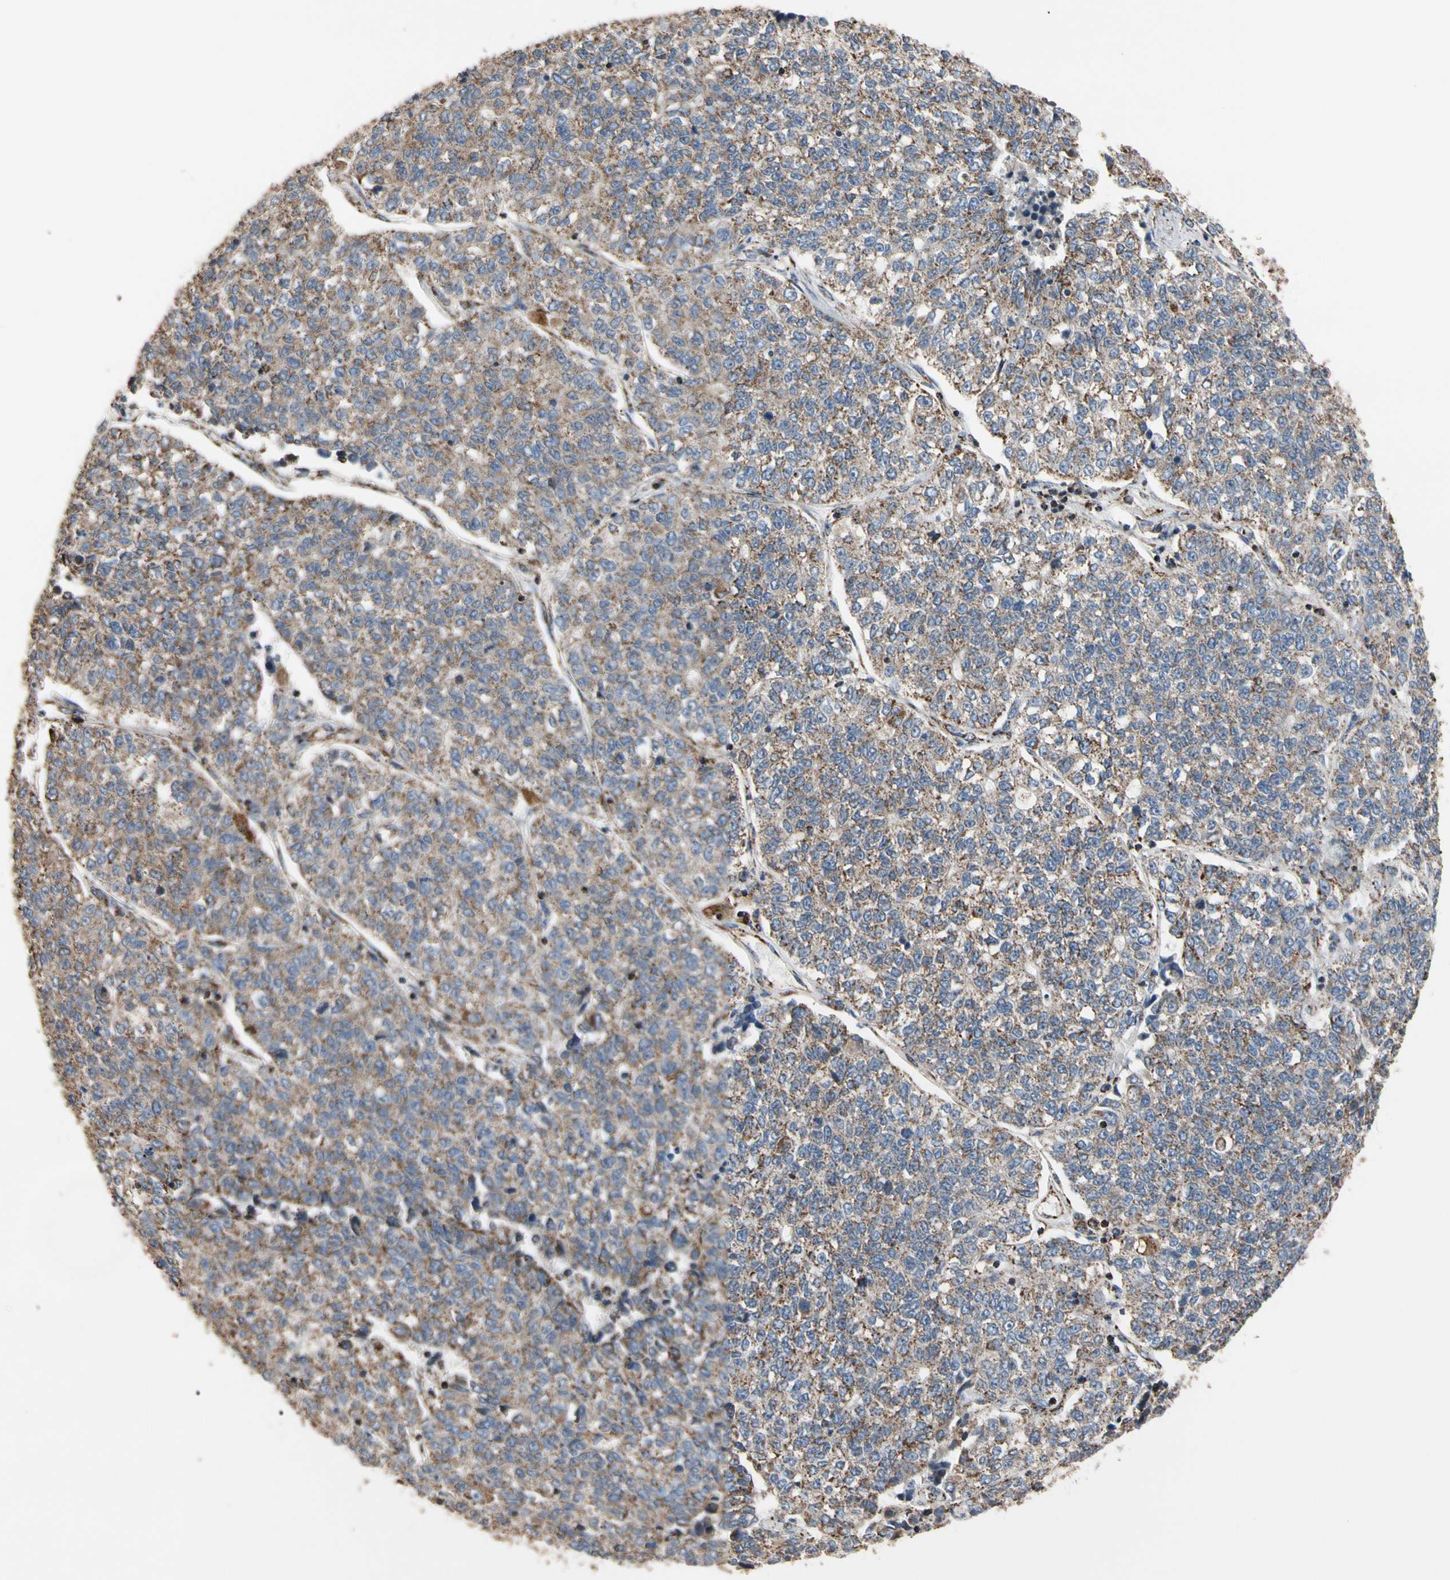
{"staining": {"intensity": "moderate", "quantity": ">75%", "location": "cytoplasmic/membranous"}, "tissue": "lung cancer", "cell_type": "Tumor cells", "image_type": "cancer", "snomed": [{"axis": "morphology", "description": "Adenocarcinoma, NOS"}, {"axis": "topography", "description": "Lung"}], "caption": "Immunohistochemistry (DAB) staining of lung cancer (adenocarcinoma) reveals moderate cytoplasmic/membranous protein staining in about >75% of tumor cells.", "gene": "FAM110B", "patient": {"sex": "male", "age": 49}}